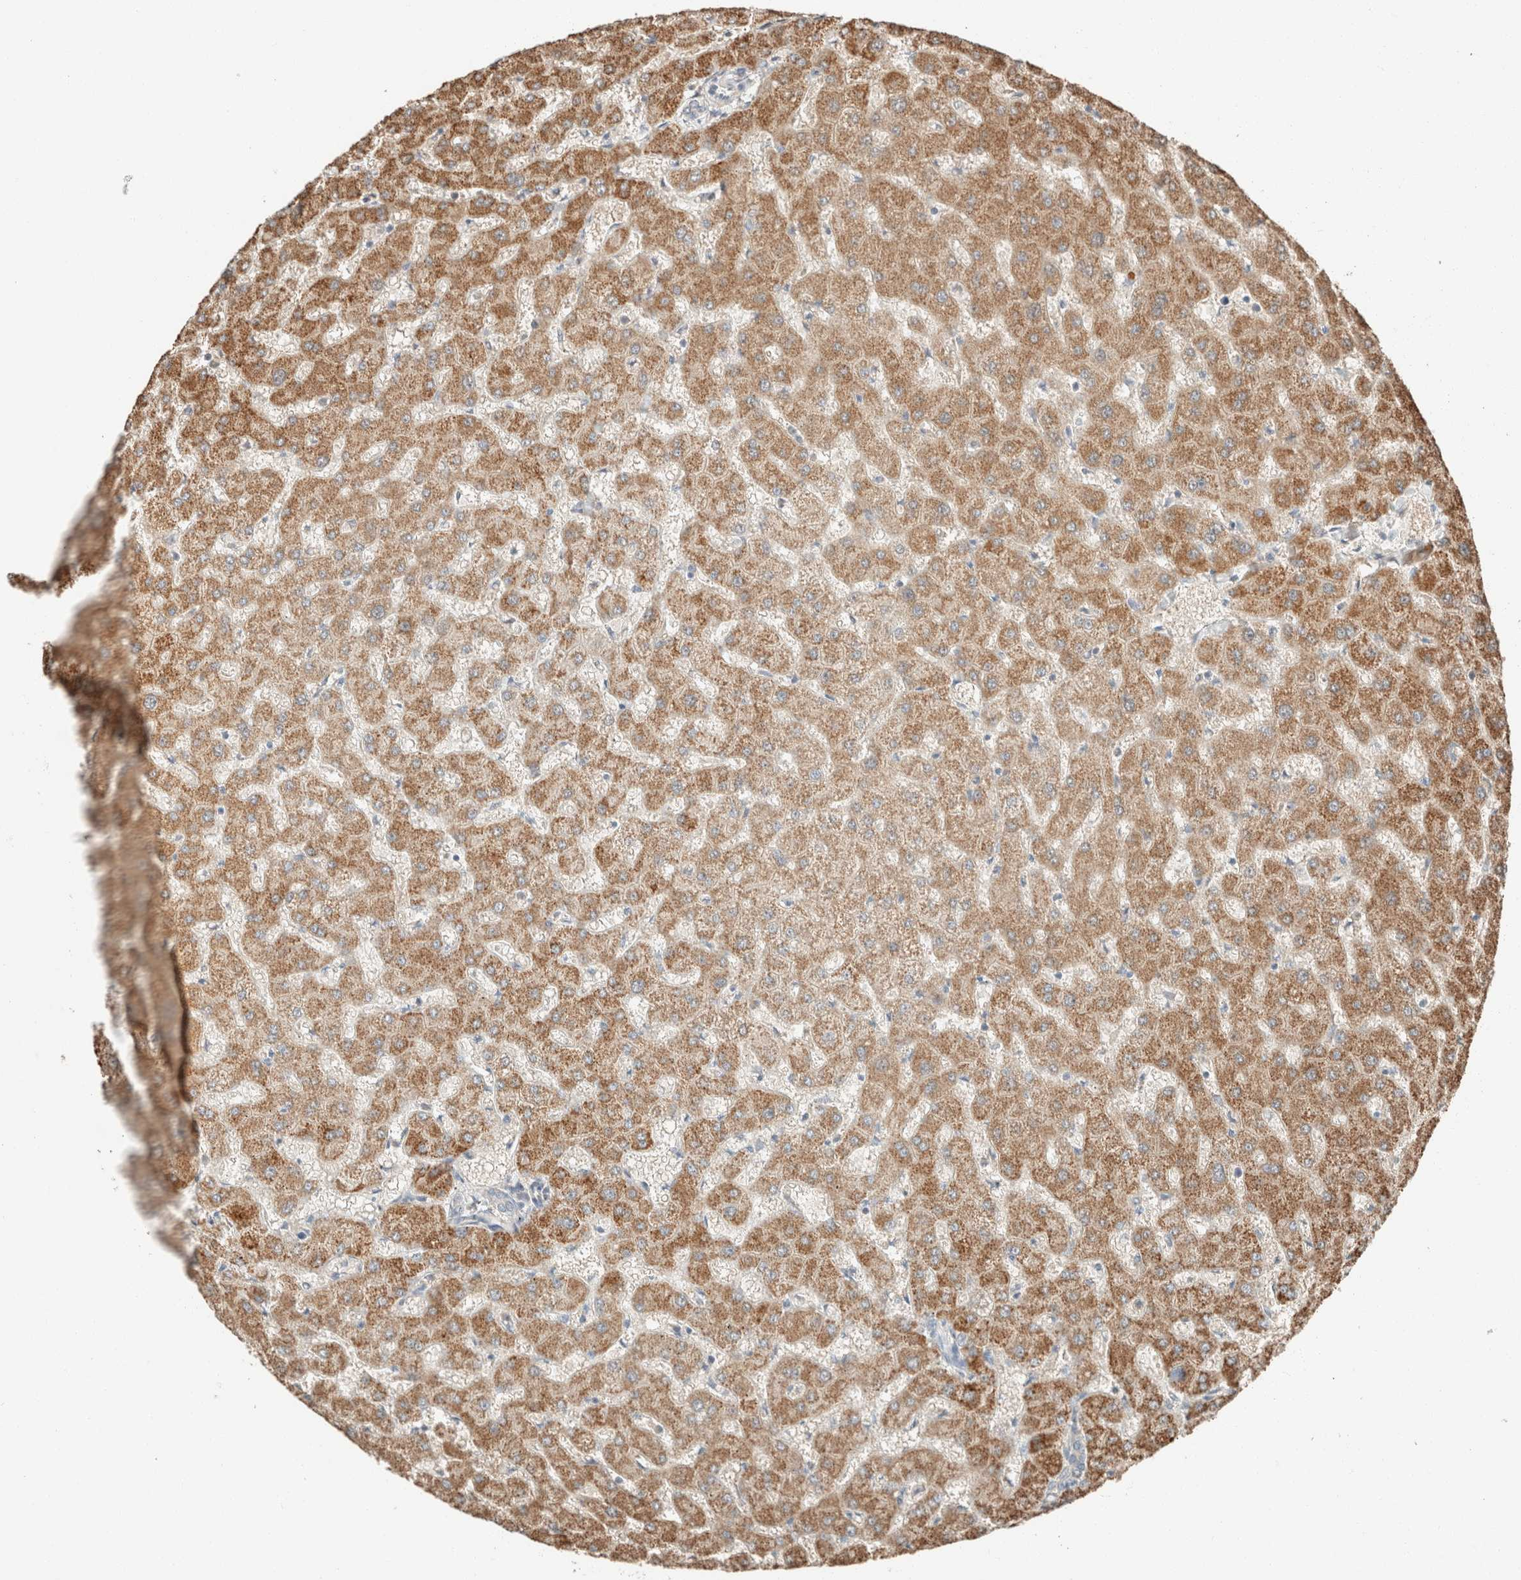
{"staining": {"intensity": "negative", "quantity": "none", "location": "none"}, "tissue": "liver", "cell_type": "Cholangiocytes", "image_type": "normal", "snomed": [{"axis": "morphology", "description": "Normal tissue, NOS"}, {"axis": "topography", "description": "Liver"}], "caption": "High power microscopy image of an immunohistochemistry photomicrograph of benign liver, revealing no significant positivity in cholangiocytes. (DAB (3,3'-diaminobenzidine) immunohistochemistry, high magnification).", "gene": "TUBD1", "patient": {"sex": "female", "age": 63}}